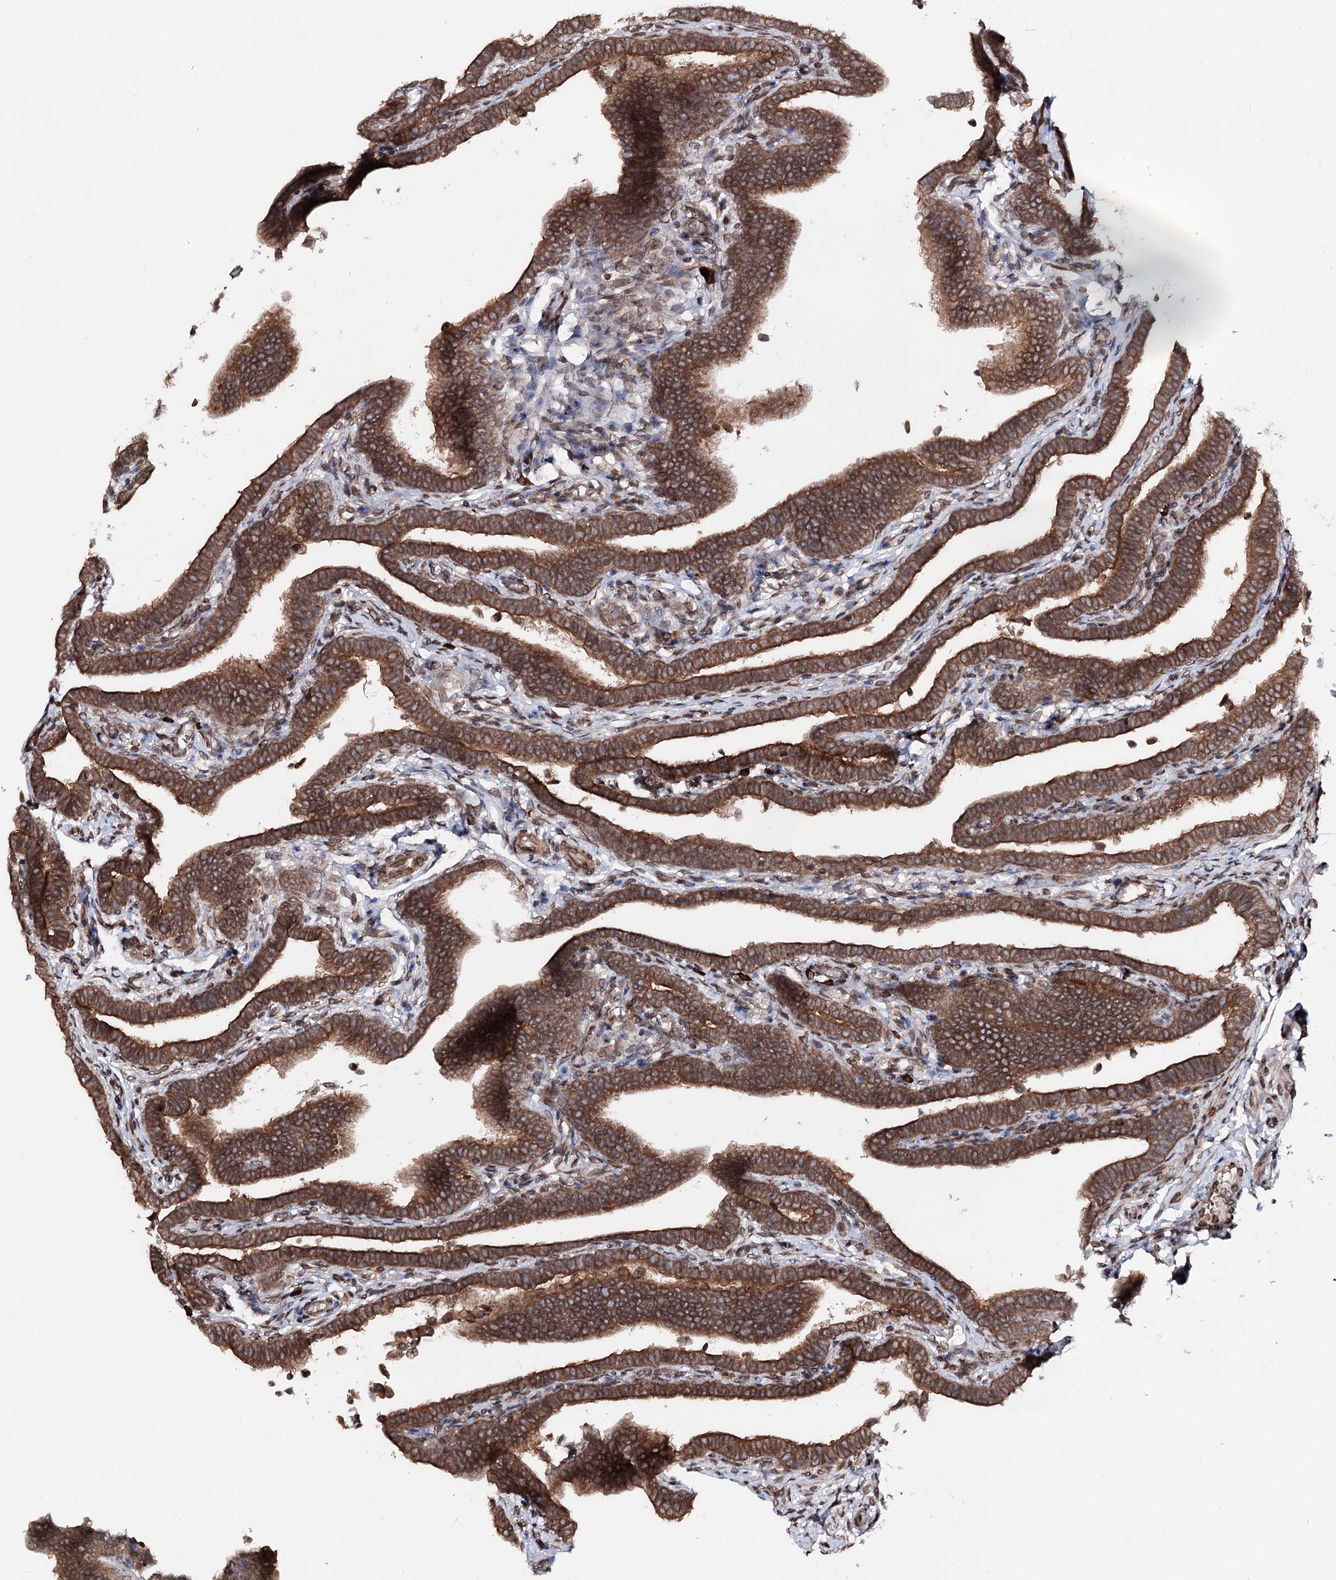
{"staining": {"intensity": "strong", "quantity": ">75%", "location": "cytoplasmic/membranous"}, "tissue": "fallopian tube", "cell_type": "Glandular cells", "image_type": "normal", "snomed": [{"axis": "morphology", "description": "Normal tissue, NOS"}, {"axis": "topography", "description": "Fallopian tube"}], "caption": "IHC (DAB (3,3'-diaminobenzidine)) staining of benign fallopian tube displays strong cytoplasmic/membranous protein staining in approximately >75% of glandular cells. (DAB (3,3'-diaminobenzidine) IHC with brightfield microscopy, high magnification).", "gene": "FGFR1OP2", "patient": {"sex": "female", "age": 36}}